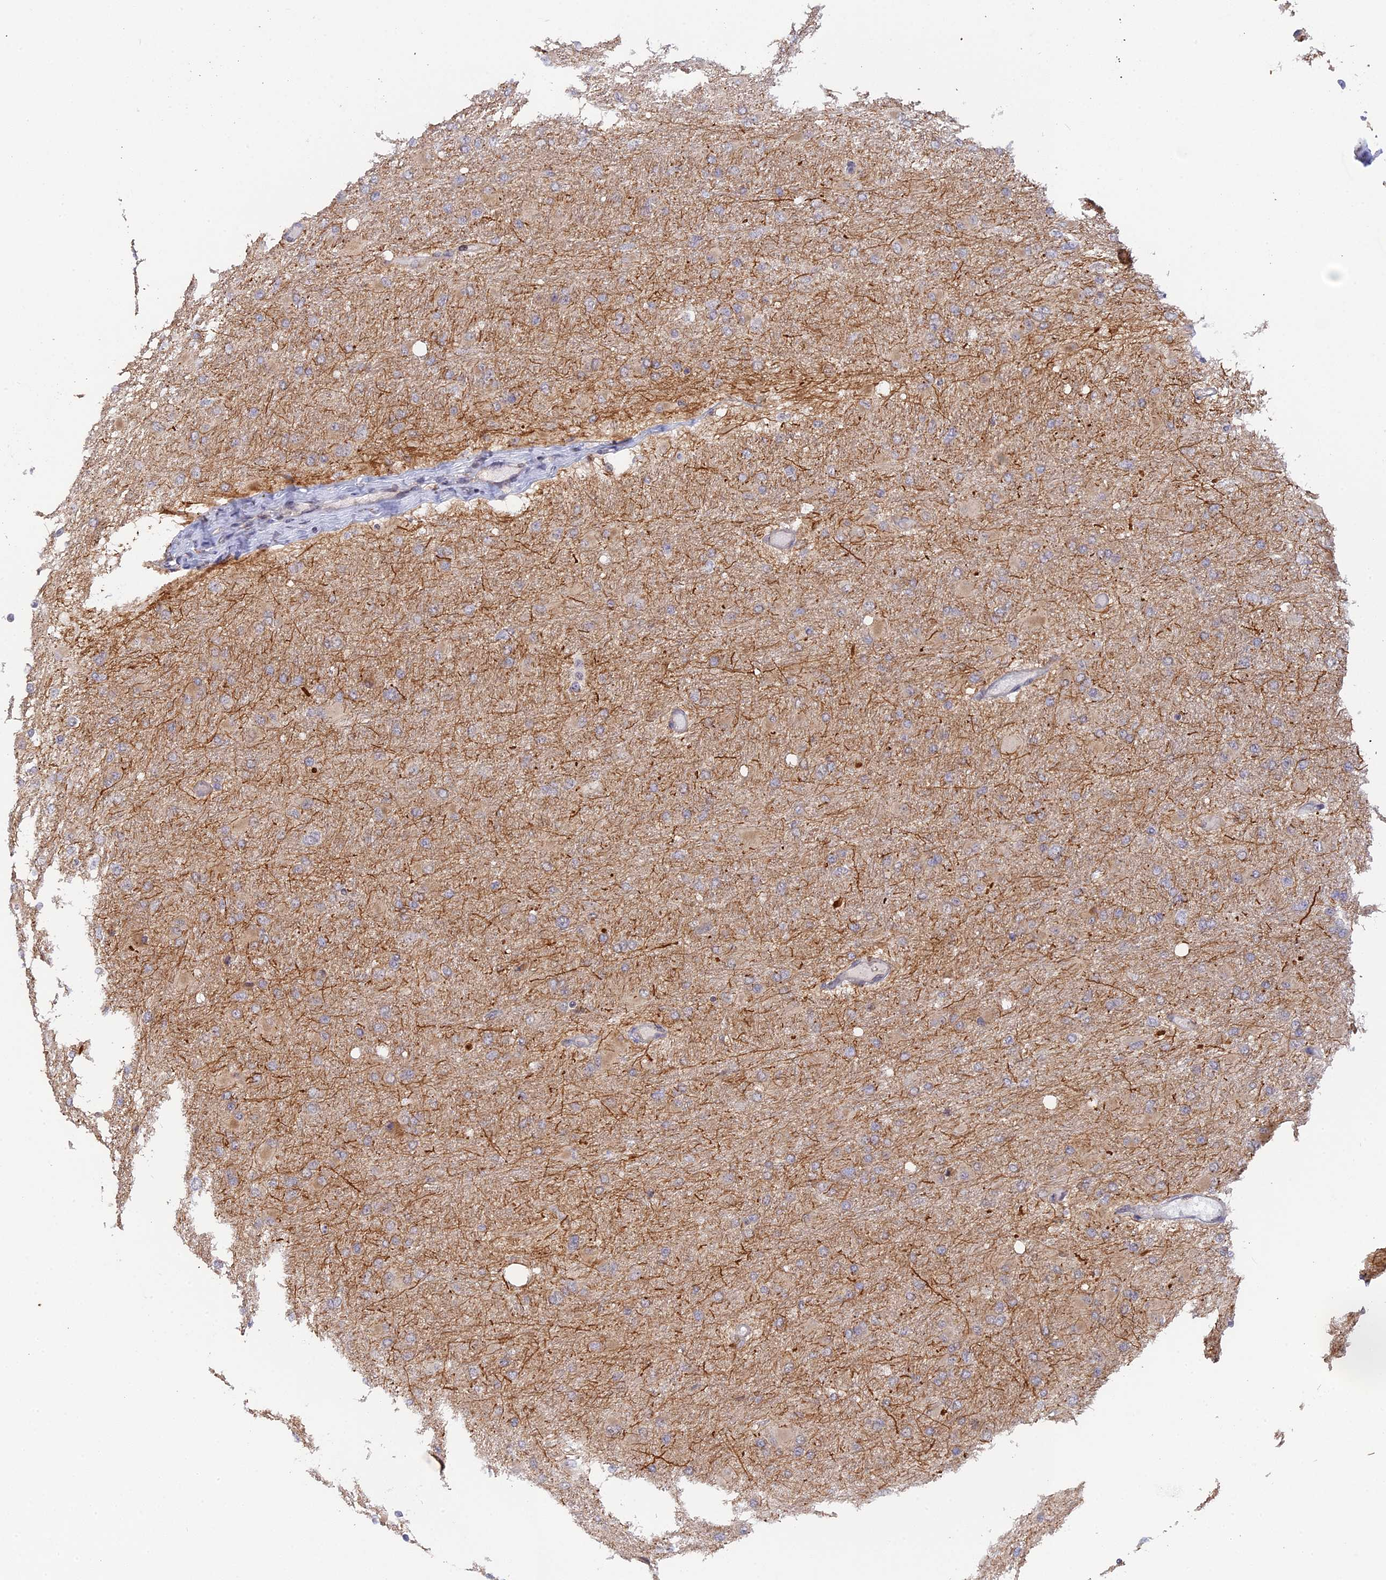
{"staining": {"intensity": "weak", "quantity": ">75%", "location": "cytoplasmic/membranous"}, "tissue": "glioma", "cell_type": "Tumor cells", "image_type": "cancer", "snomed": [{"axis": "morphology", "description": "Glioma, malignant, High grade"}, {"axis": "topography", "description": "Cerebral cortex"}], "caption": "This is a photomicrograph of IHC staining of malignant high-grade glioma, which shows weak staining in the cytoplasmic/membranous of tumor cells.", "gene": "GSKIP", "patient": {"sex": "female", "age": 36}}